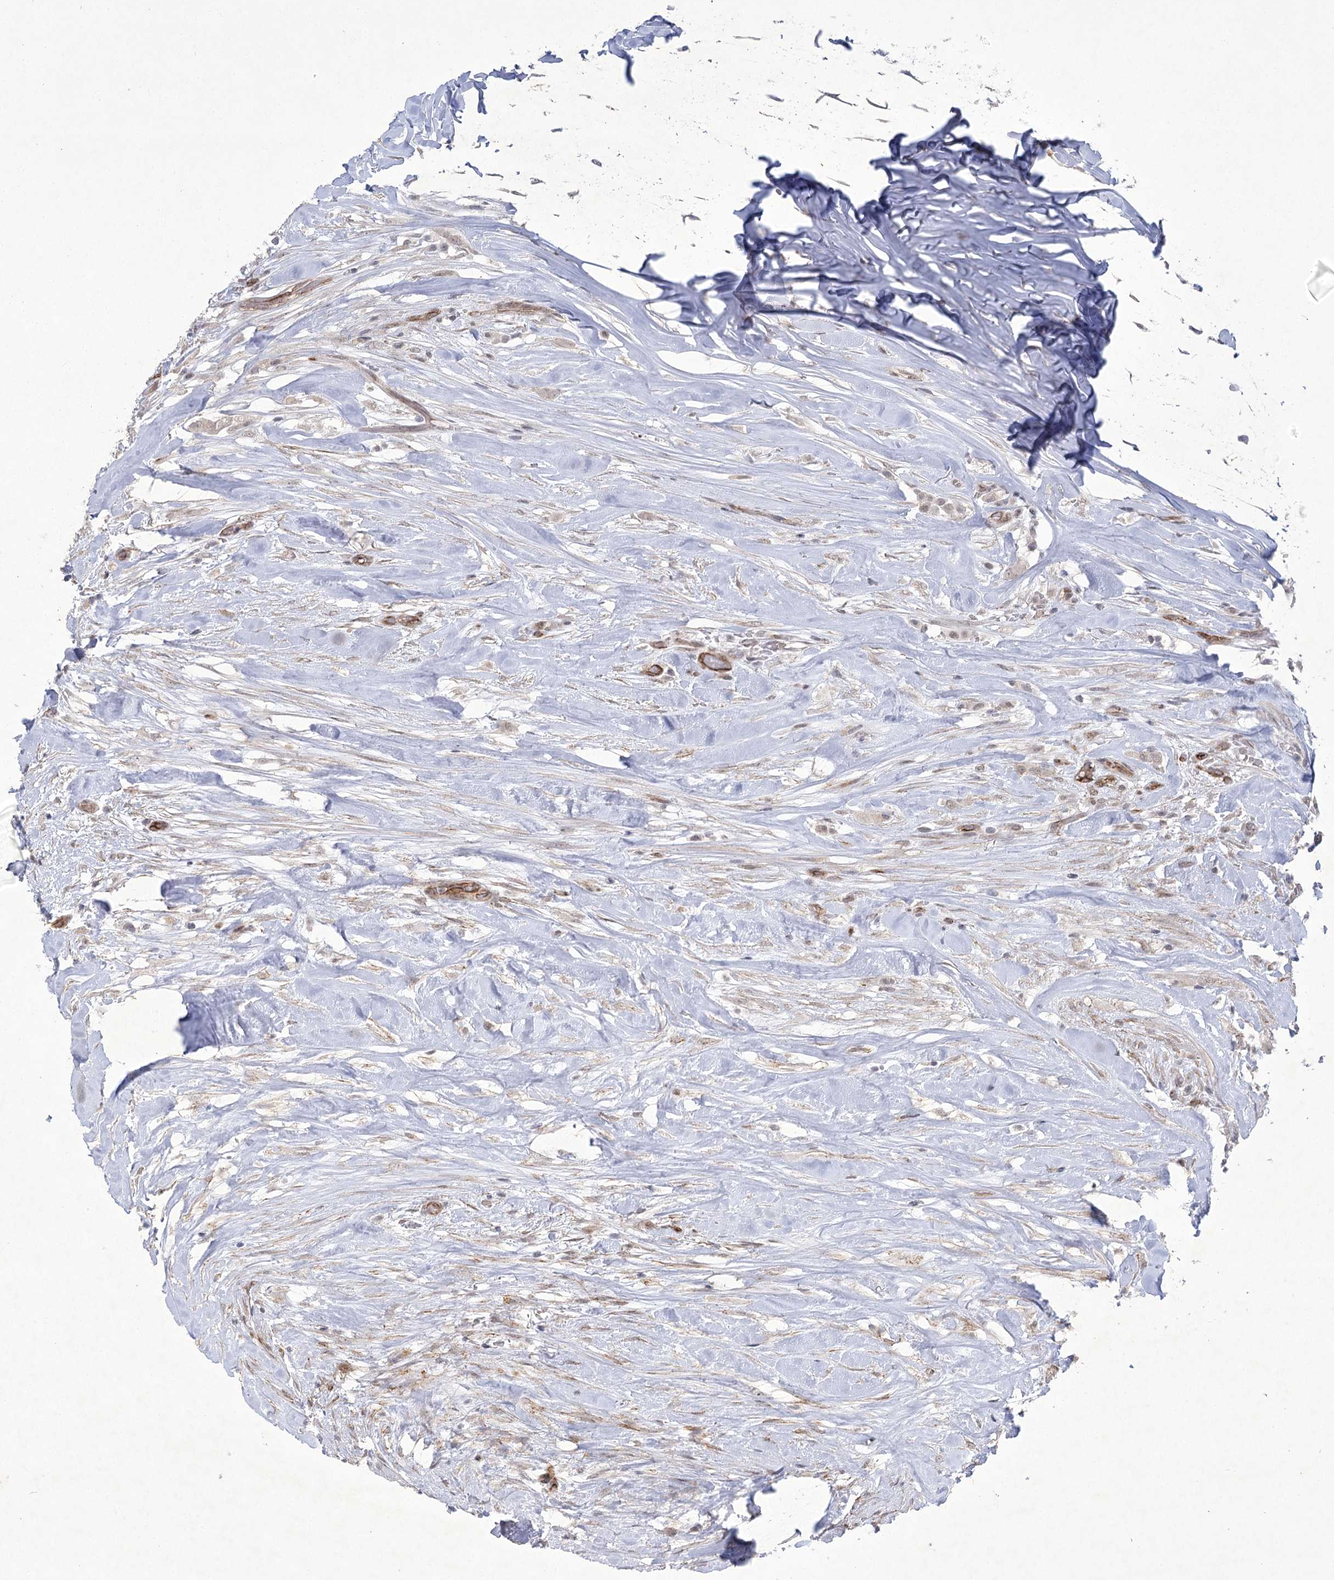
{"staining": {"intensity": "weak", "quantity": "25%-75%", "location": "nuclear"}, "tissue": "thyroid cancer", "cell_type": "Tumor cells", "image_type": "cancer", "snomed": [{"axis": "morphology", "description": "Papillary adenocarcinoma, NOS"}, {"axis": "topography", "description": "Thyroid gland"}], "caption": "This is a photomicrograph of IHC staining of thyroid cancer (papillary adenocarcinoma), which shows weak positivity in the nuclear of tumor cells.", "gene": "AMTN", "patient": {"sex": "female", "age": 59}}